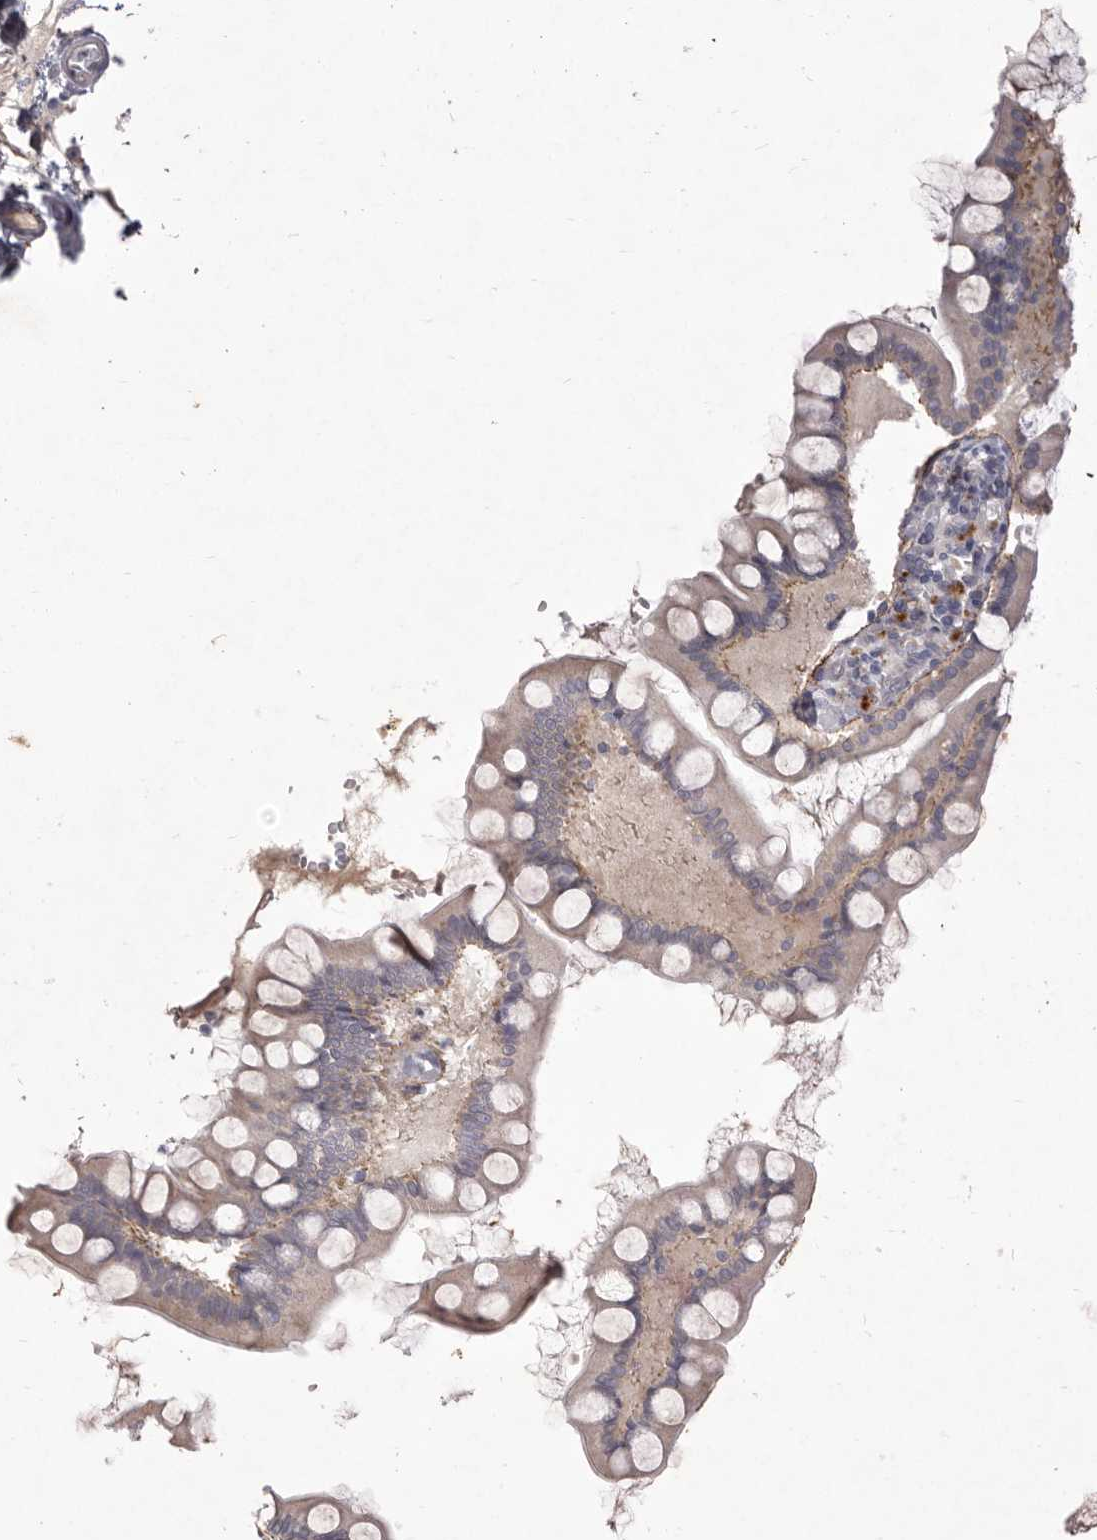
{"staining": {"intensity": "weak", "quantity": ">75%", "location": "cytoplasmic/membranous"}, "tissue": "small intestine", "cell_type": "Glandular cells", "image_type": "normal", "snomed": [{"axis": "morphology", "description": "Normal tissue, NOS"}, {"axis": "topography", "description": "Small intestine"}], "caption": "A low amount of weak cytoplasmic/membranous positivity is present in about >75% of glandular cells in benign small intestine. The staining was performed using DAB (3,3'-diaminobenzidine) to visualize the protein expression in brown, while the nuclei were stained in blue with hematoxylin (Magnification: 20x).", "gene": "GARNL3", "patient": {"sex": "male", "age": 41}}